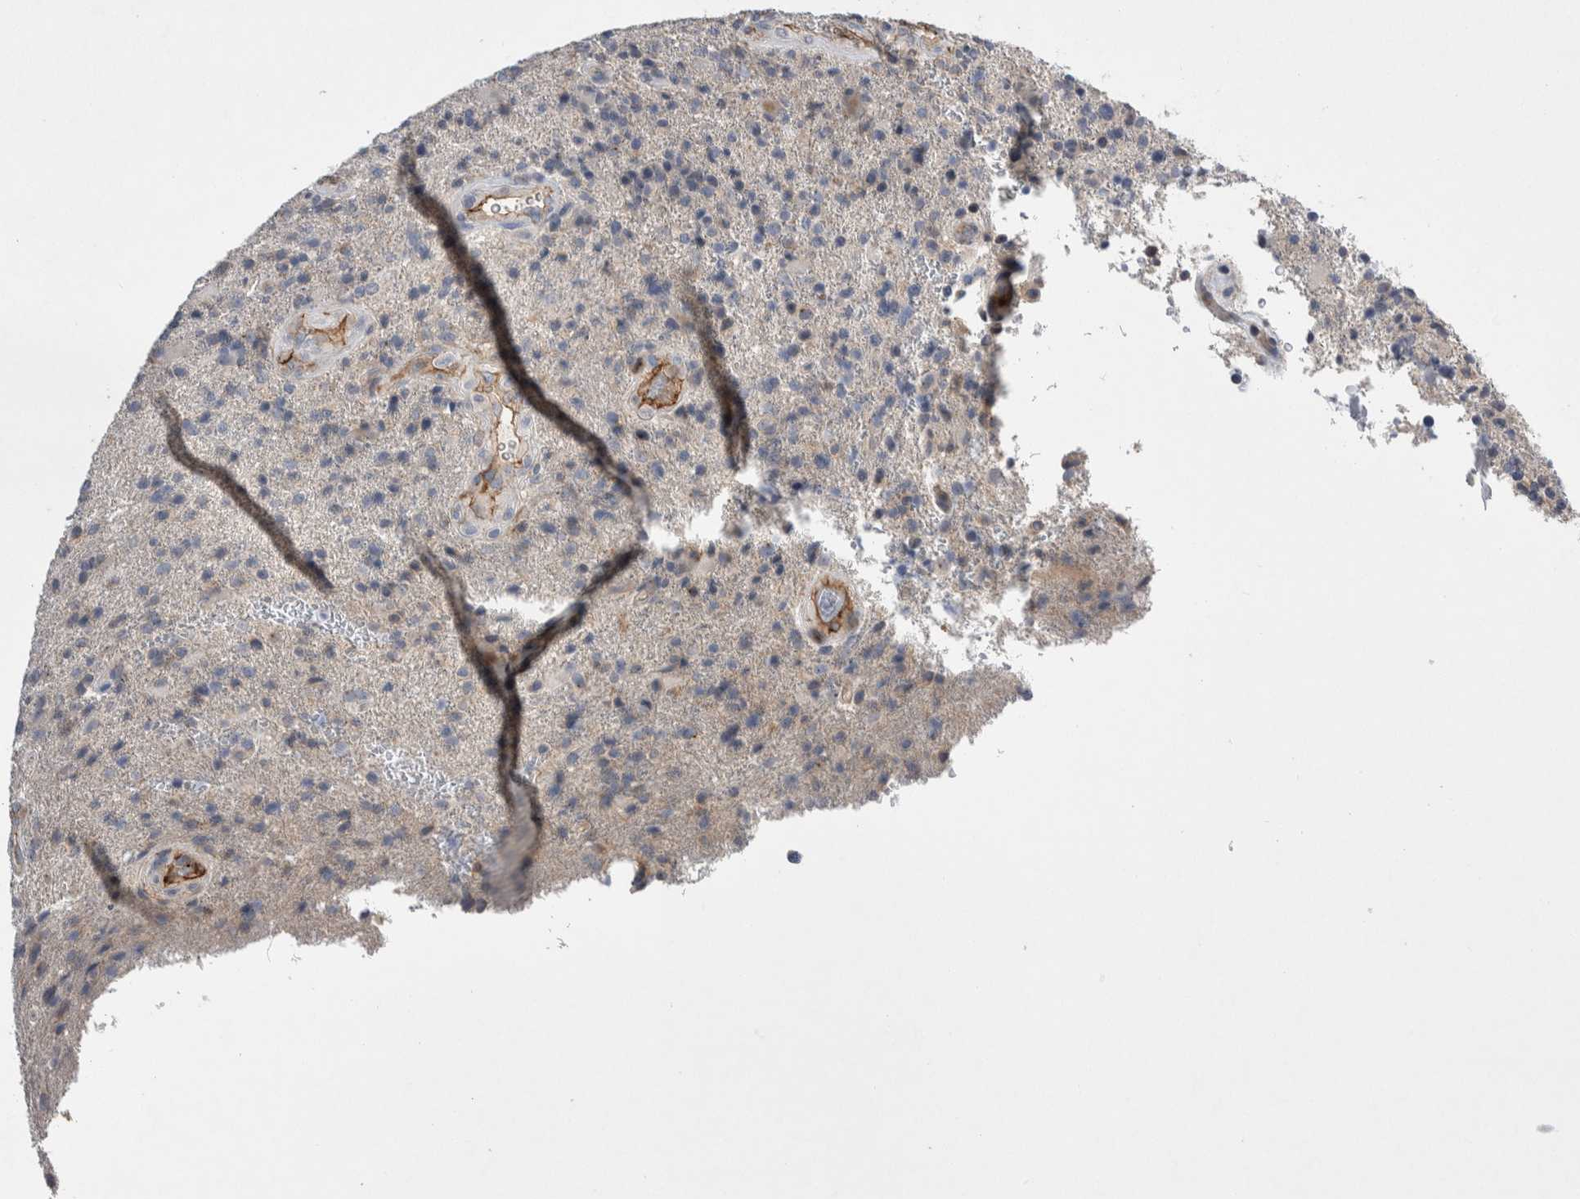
{"staining": {"intensity": "negative", "quantity": "none", "location": "none"}, "tissue": "glioma", "cell_type": "Tumor cells", "image_type": "cancer", "snomed": [{"axis": "morphology", "description": "Glioma, malignant, High grade"}, {"axis": "topography", "description": "Brain"}], "caption": "IHC image of neoplastic tissue: human glioma stained with DAB (3,3'-diaminobenzidine) reveals no significant protein positivity in tumor cells.", "gene": "CEP131", "patient": {"sex": "male", "age": 72}}